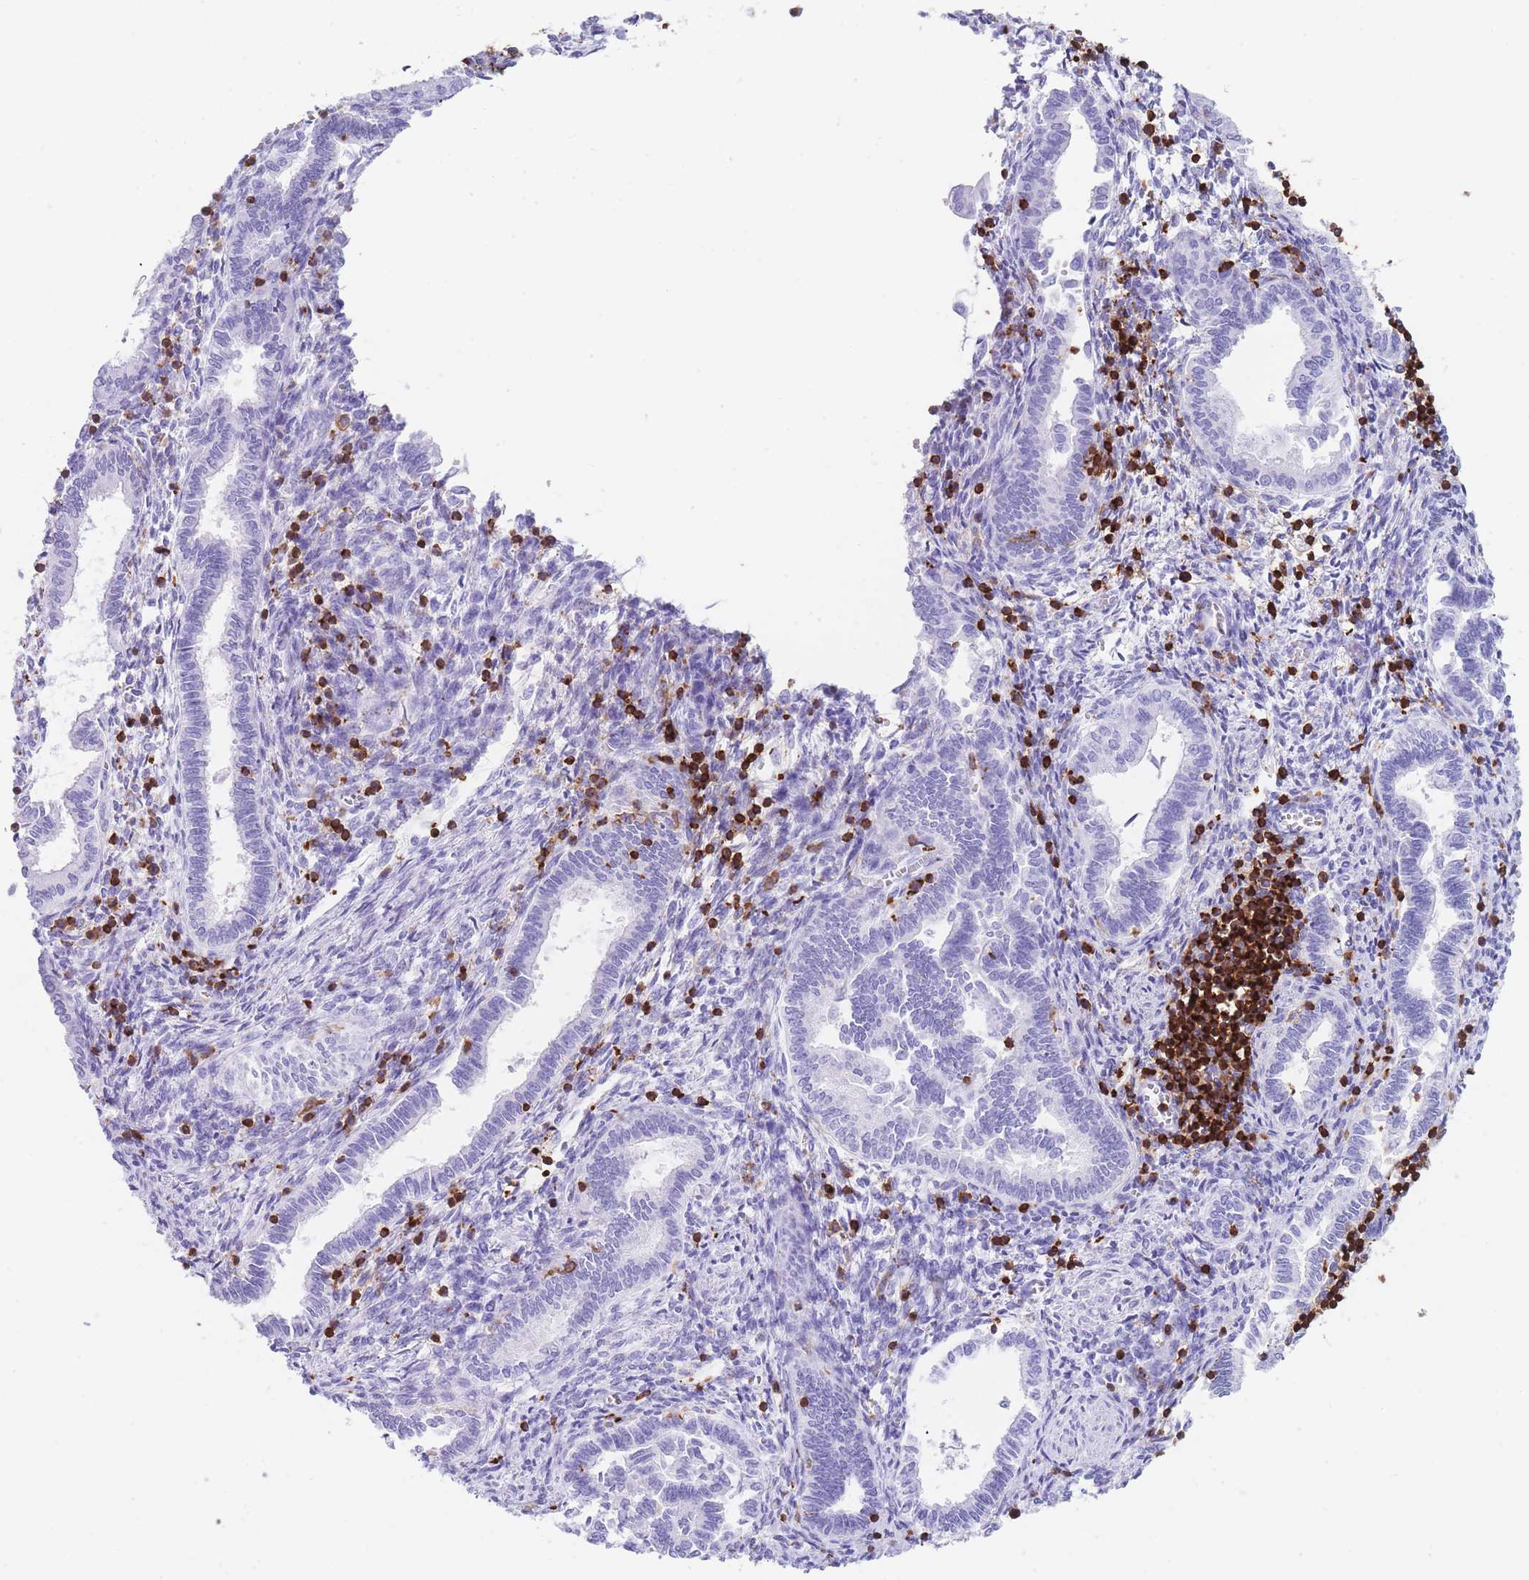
{"staining": {"intensity": "negative", "quantity": "none", "location": "none"}, "tissue": "endometrium", "cell_type": "Cells in endometrial stroma", "image_type": "normal", "snomed": [{"axis": "morphology", "description": "Normal tissue, NOS"}, {"axis": "topography", "description": "Endometrium"}], "caption": "IHC micrograph of benign human endometrium stained for a protein (brown), which displays no positivity in cells in endometrial stroma.", "gene": "CORO1A", "patient": {"sex": "female", "age": 37}}